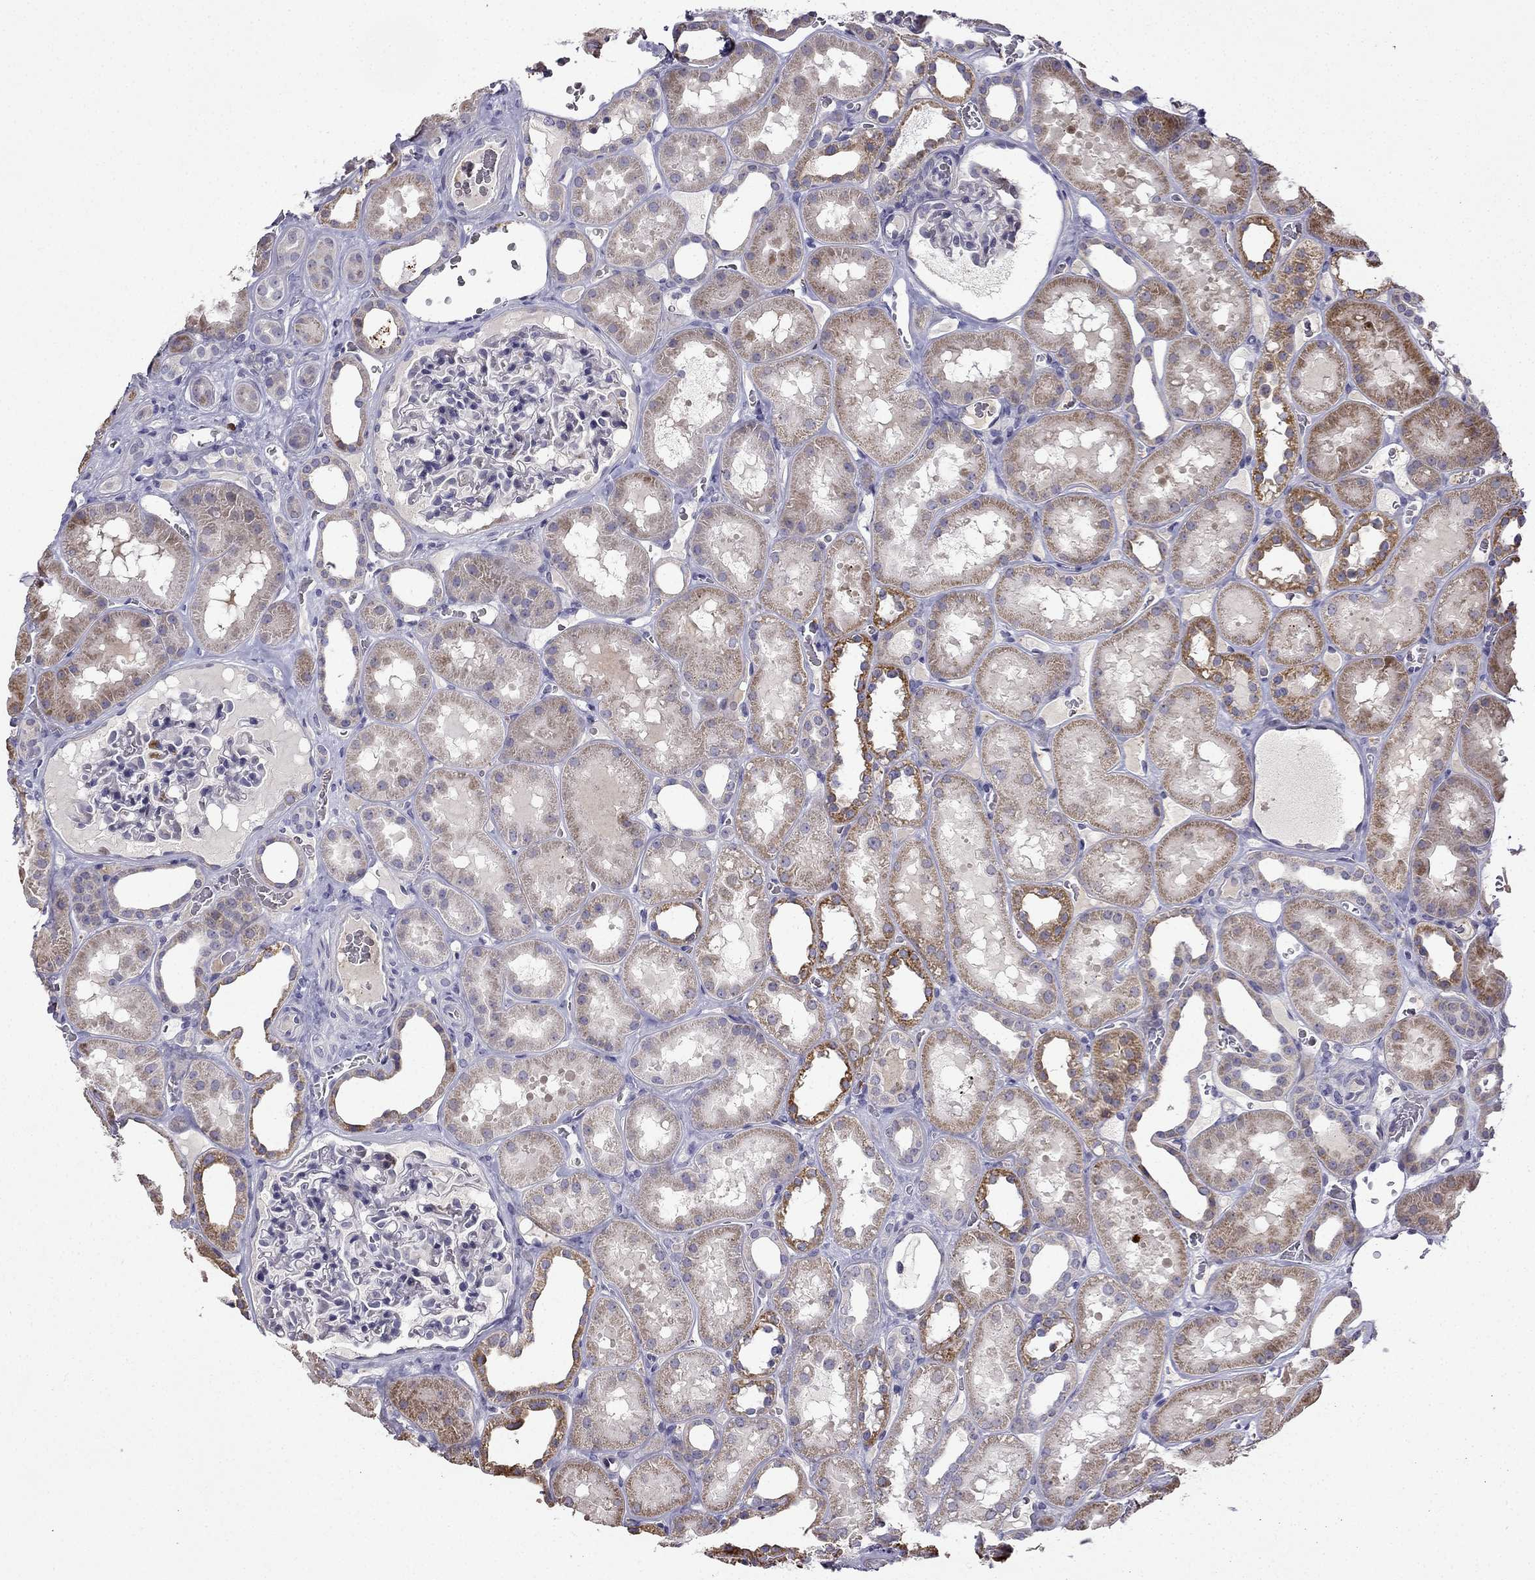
{"staining": {"intensity": "negative", "quantity": "none", "location": "none"}, "tissue": "kidney", "cell_type": "Cells in glomeruli", "image_type": "normal", "snomed": [{"axis": "morphology", "description": "Normal tissue, NOS"}, {"axis": "topography", "description": "Kidney"}], "caption": "This is a image of immunohistochemistry staining of unremarkable kidney, which shows no staining in cells in glomeruli.", "gene": "UHRF1", "patient": {"sex": "female", "age": 41}}